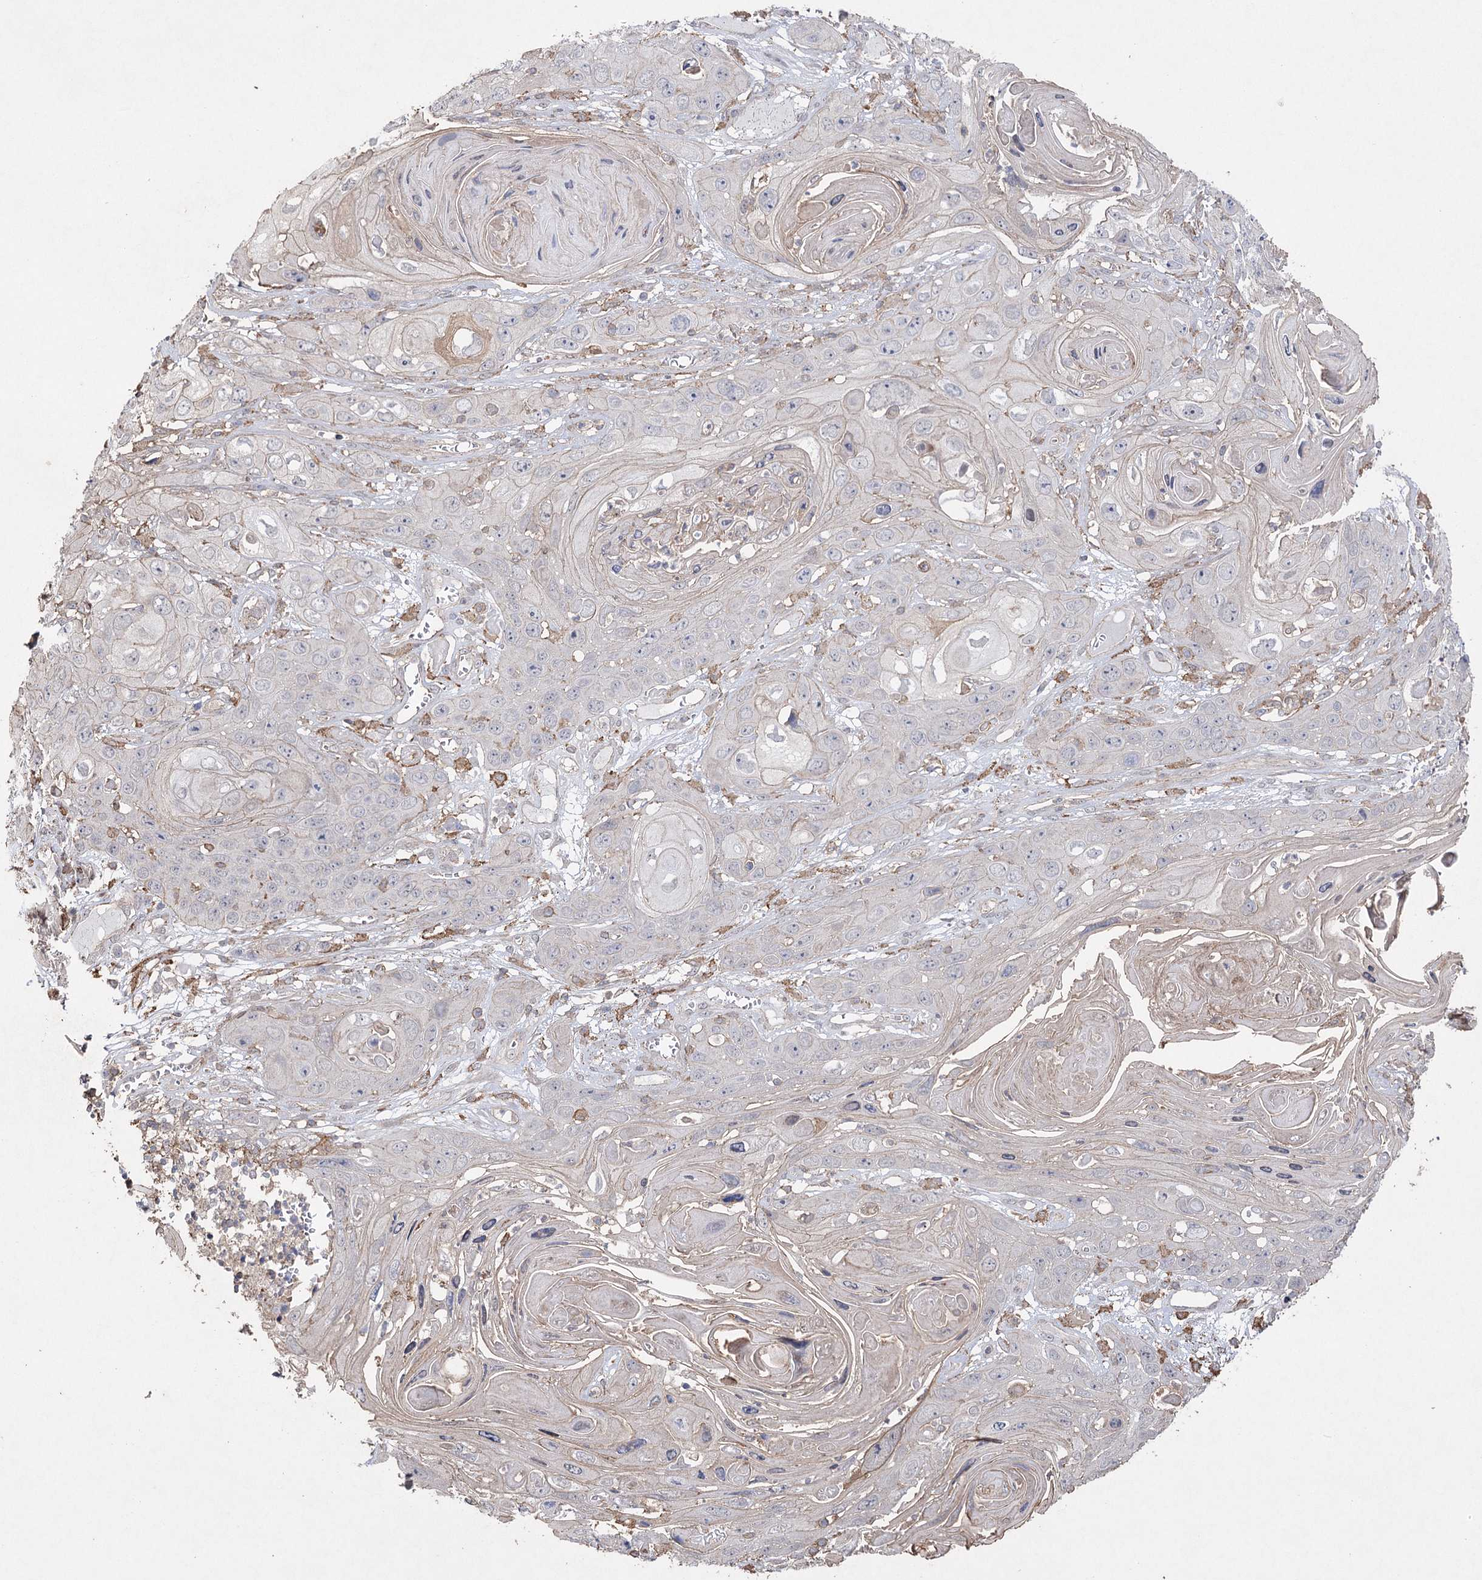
{"staining": {"intensity": "negative", "quantity": "none", "location": "none"}, "tissue": "skin cancer", "cell_type": "Tumor cells", "image_type": "cancer", "snomed": [{"axis": "morphology", "description": "Squamous cell carcinoma, NOS"}, {"axis": "topography", "description": "Skin"}], "caption": "High power microscopy histopathology image of an immunohistochemistry (IHC) photomicrograph of skin squamous cell carcinoma, revealing no significant positivity in tumor cells.", "gene": "OBSL1", "patient": {"sex": "male", "age": 55}}